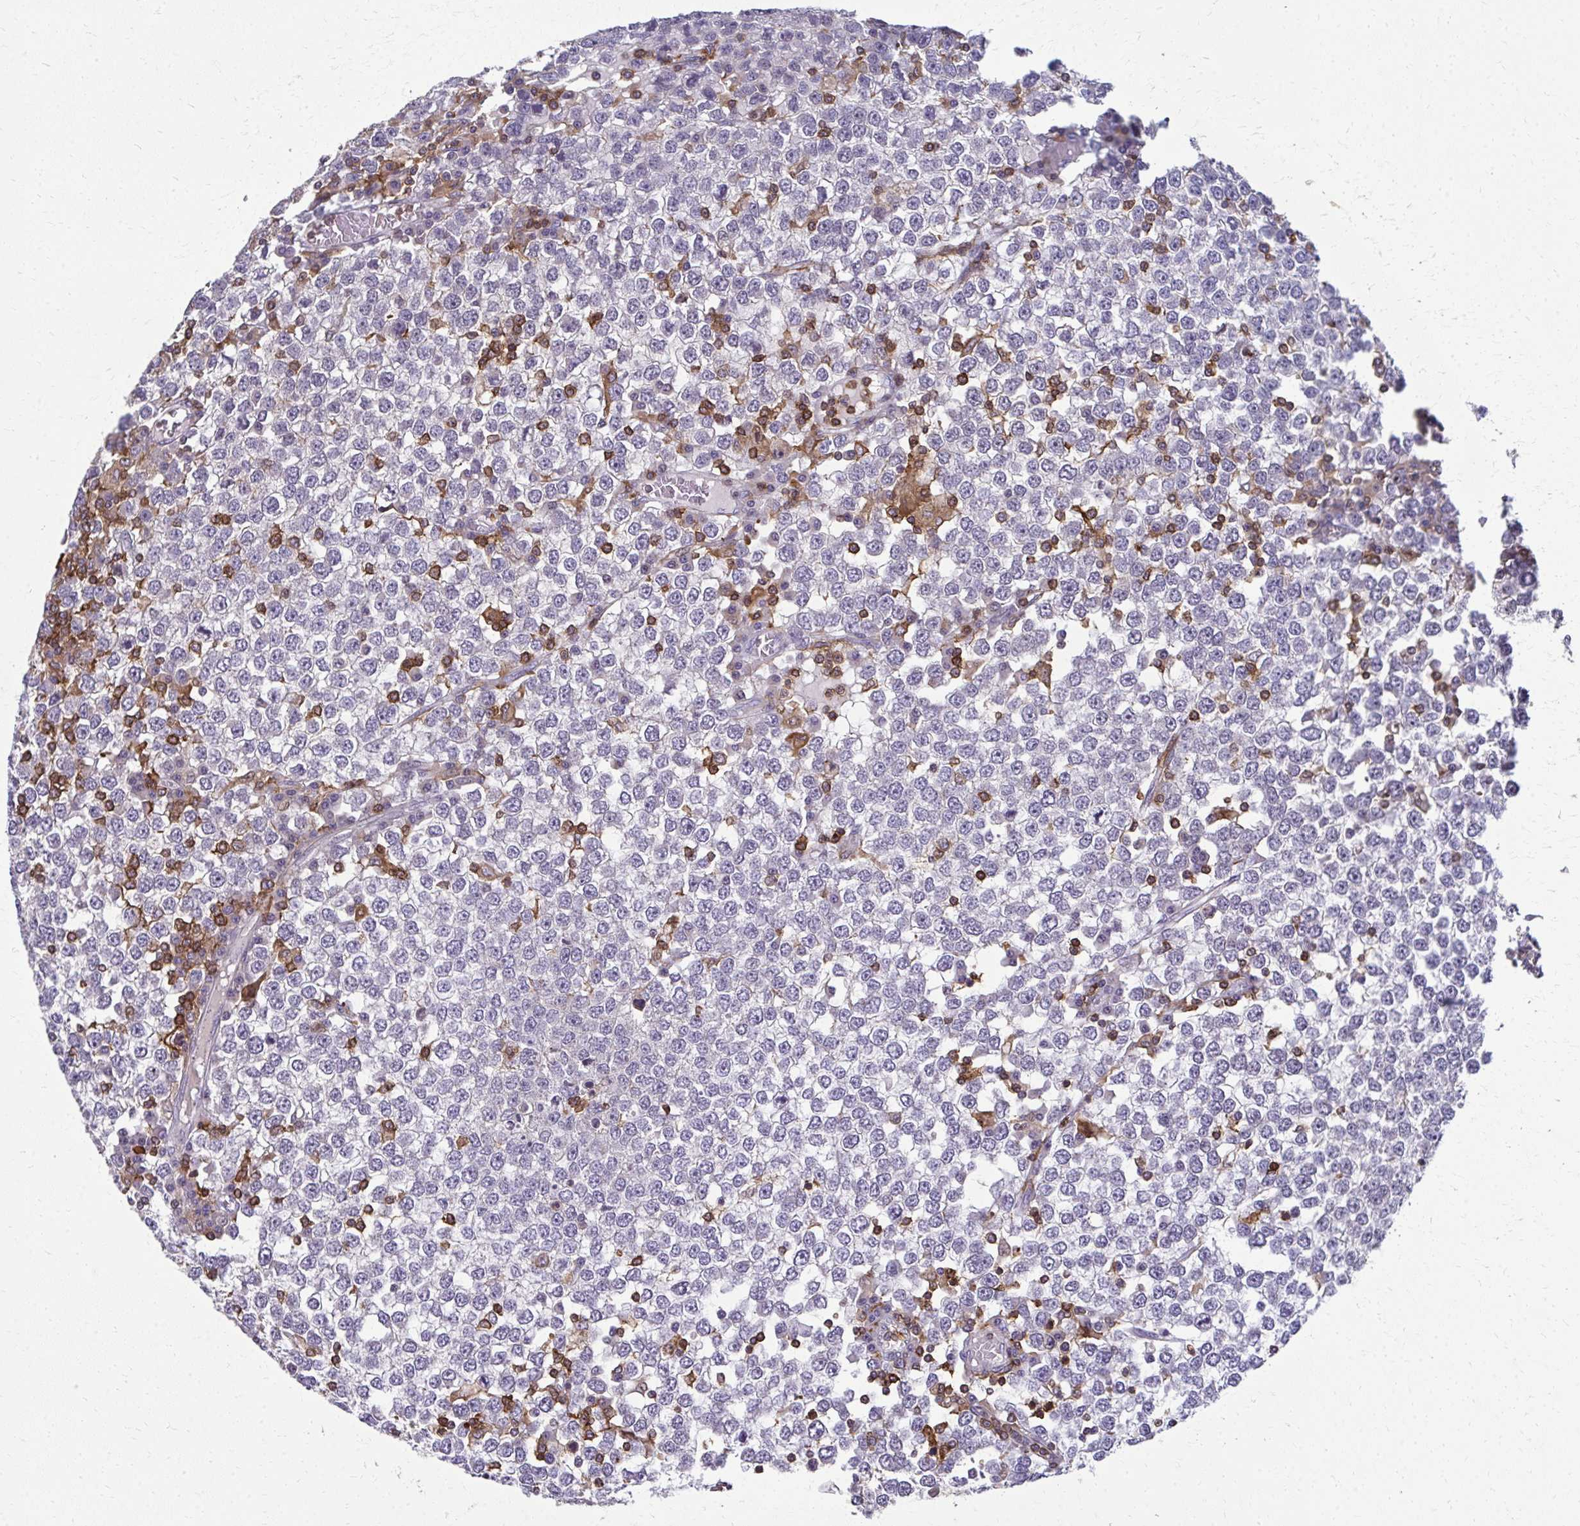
{"staining": {"intensity": "negative", "quantity": "none", "location": "none"}, "tissue": "testis cancer", "cell_type": "Tumor cells", "image_type": "cancer", "snomed": [{"axis": "morphology", "description": "Seminoma, NOS"}, {"axis": "topography", "description": "Testis"}], "caption": "The photomicrograph displays no significant staining in tumor cells of seminoma (testis).", "gene": "AP5M1", "patient": {"sex": "male", "age": 65}}